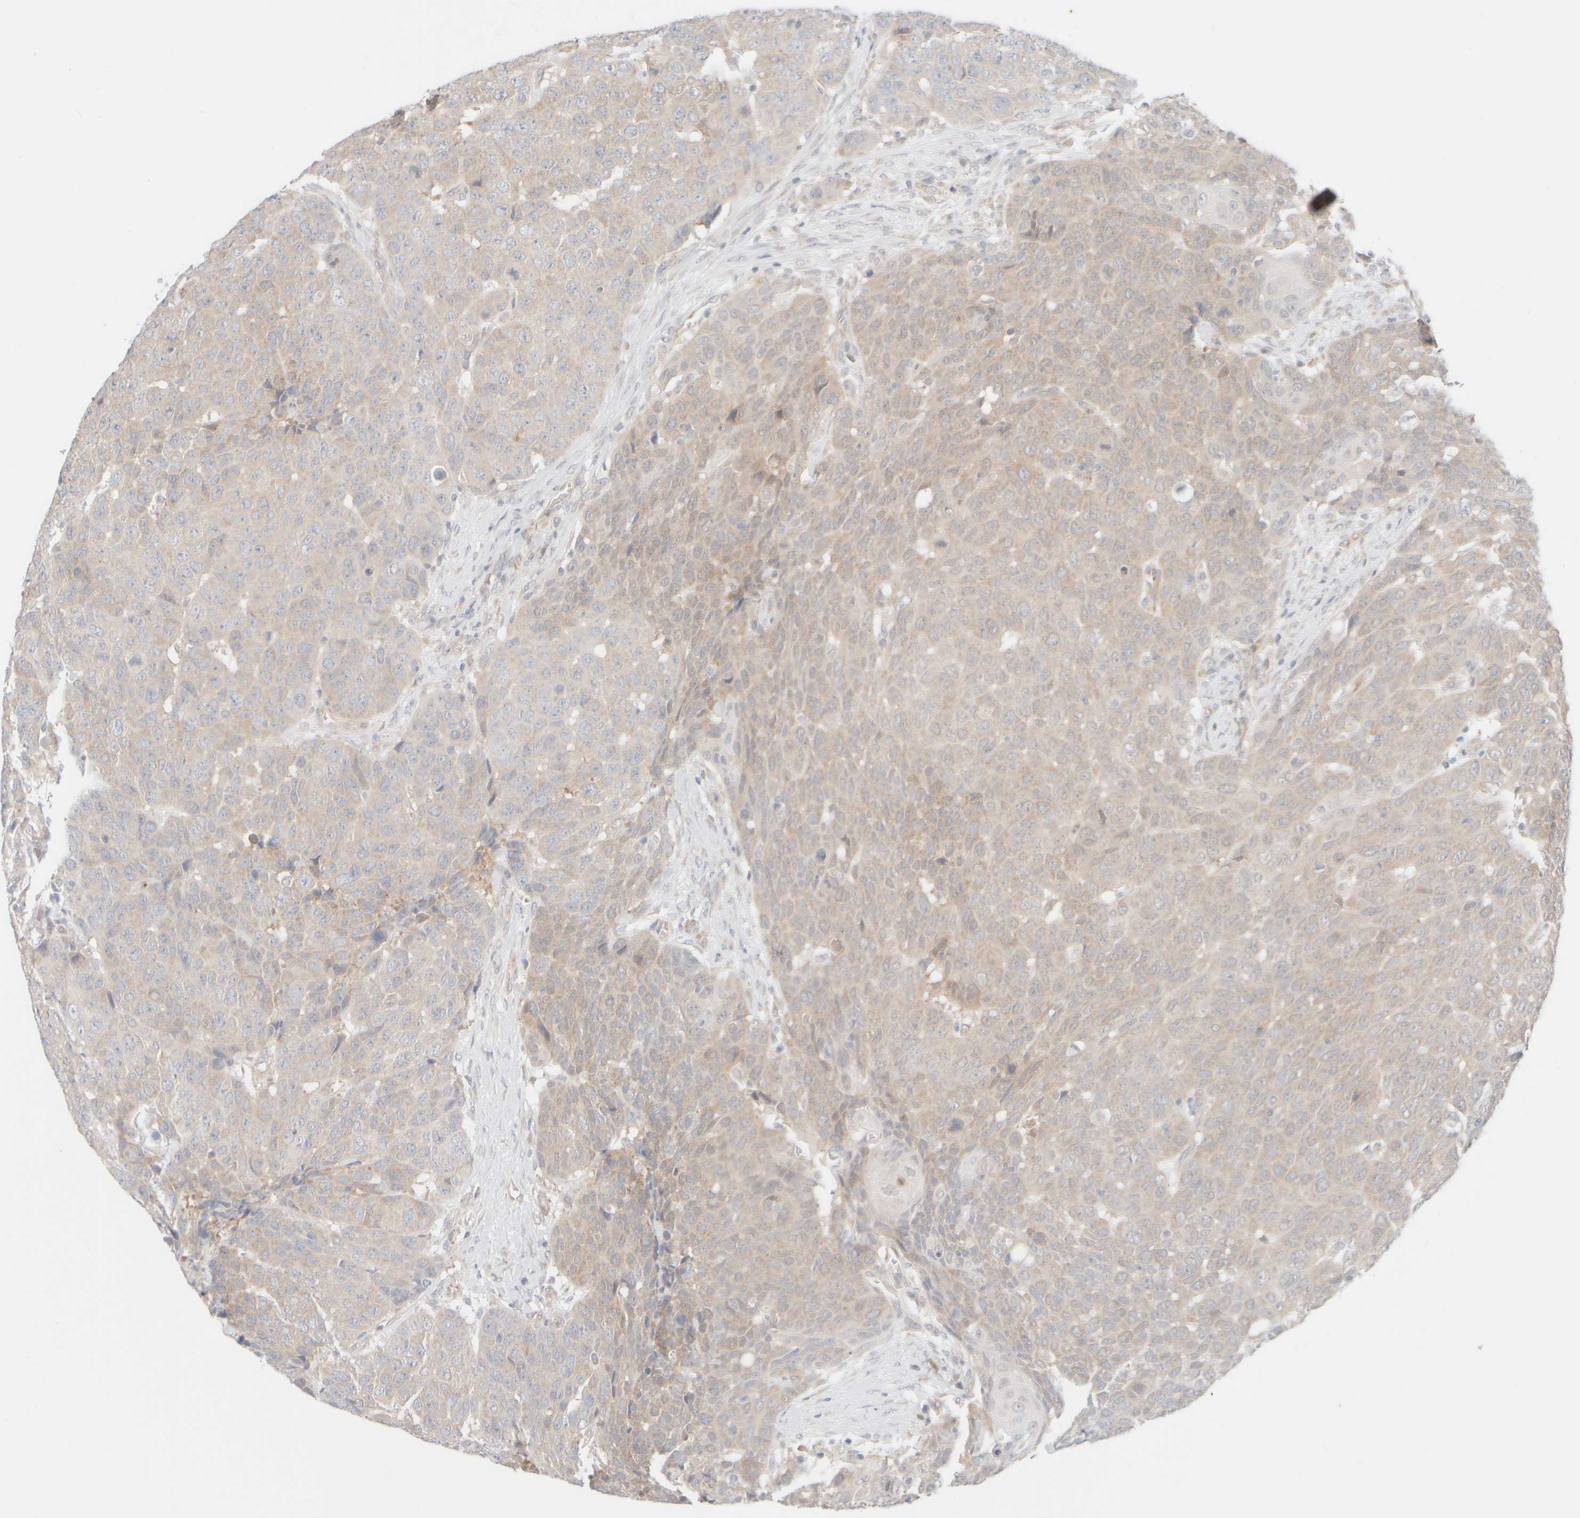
{"staining": {"intensity": "weak", "quantity": "<25%", "location": "cytoplasmic/membranous"}, "tissue": "head and neck cancer", "cell_type": "Tumor cells", "image_type": "cancer", "snomed": [{"axis": "morphology", "description": "Squamous cell carcinoma, NOS"}, {"axis": "topography", "description": "Head-Neck"}], "caption": "DAB (3,3'-diaminobenzidine) immunohistochemical staining of head and neck cancer (squamous cell carcinoma) reveals no significant staining in tumor cells. Brightfield microscopy of IHC stained with DAB (brown) and hematoxylin (blue), captured at high magnification.", "gene": "UNC13B", "patient": {"sex": "male", "age": 66}}